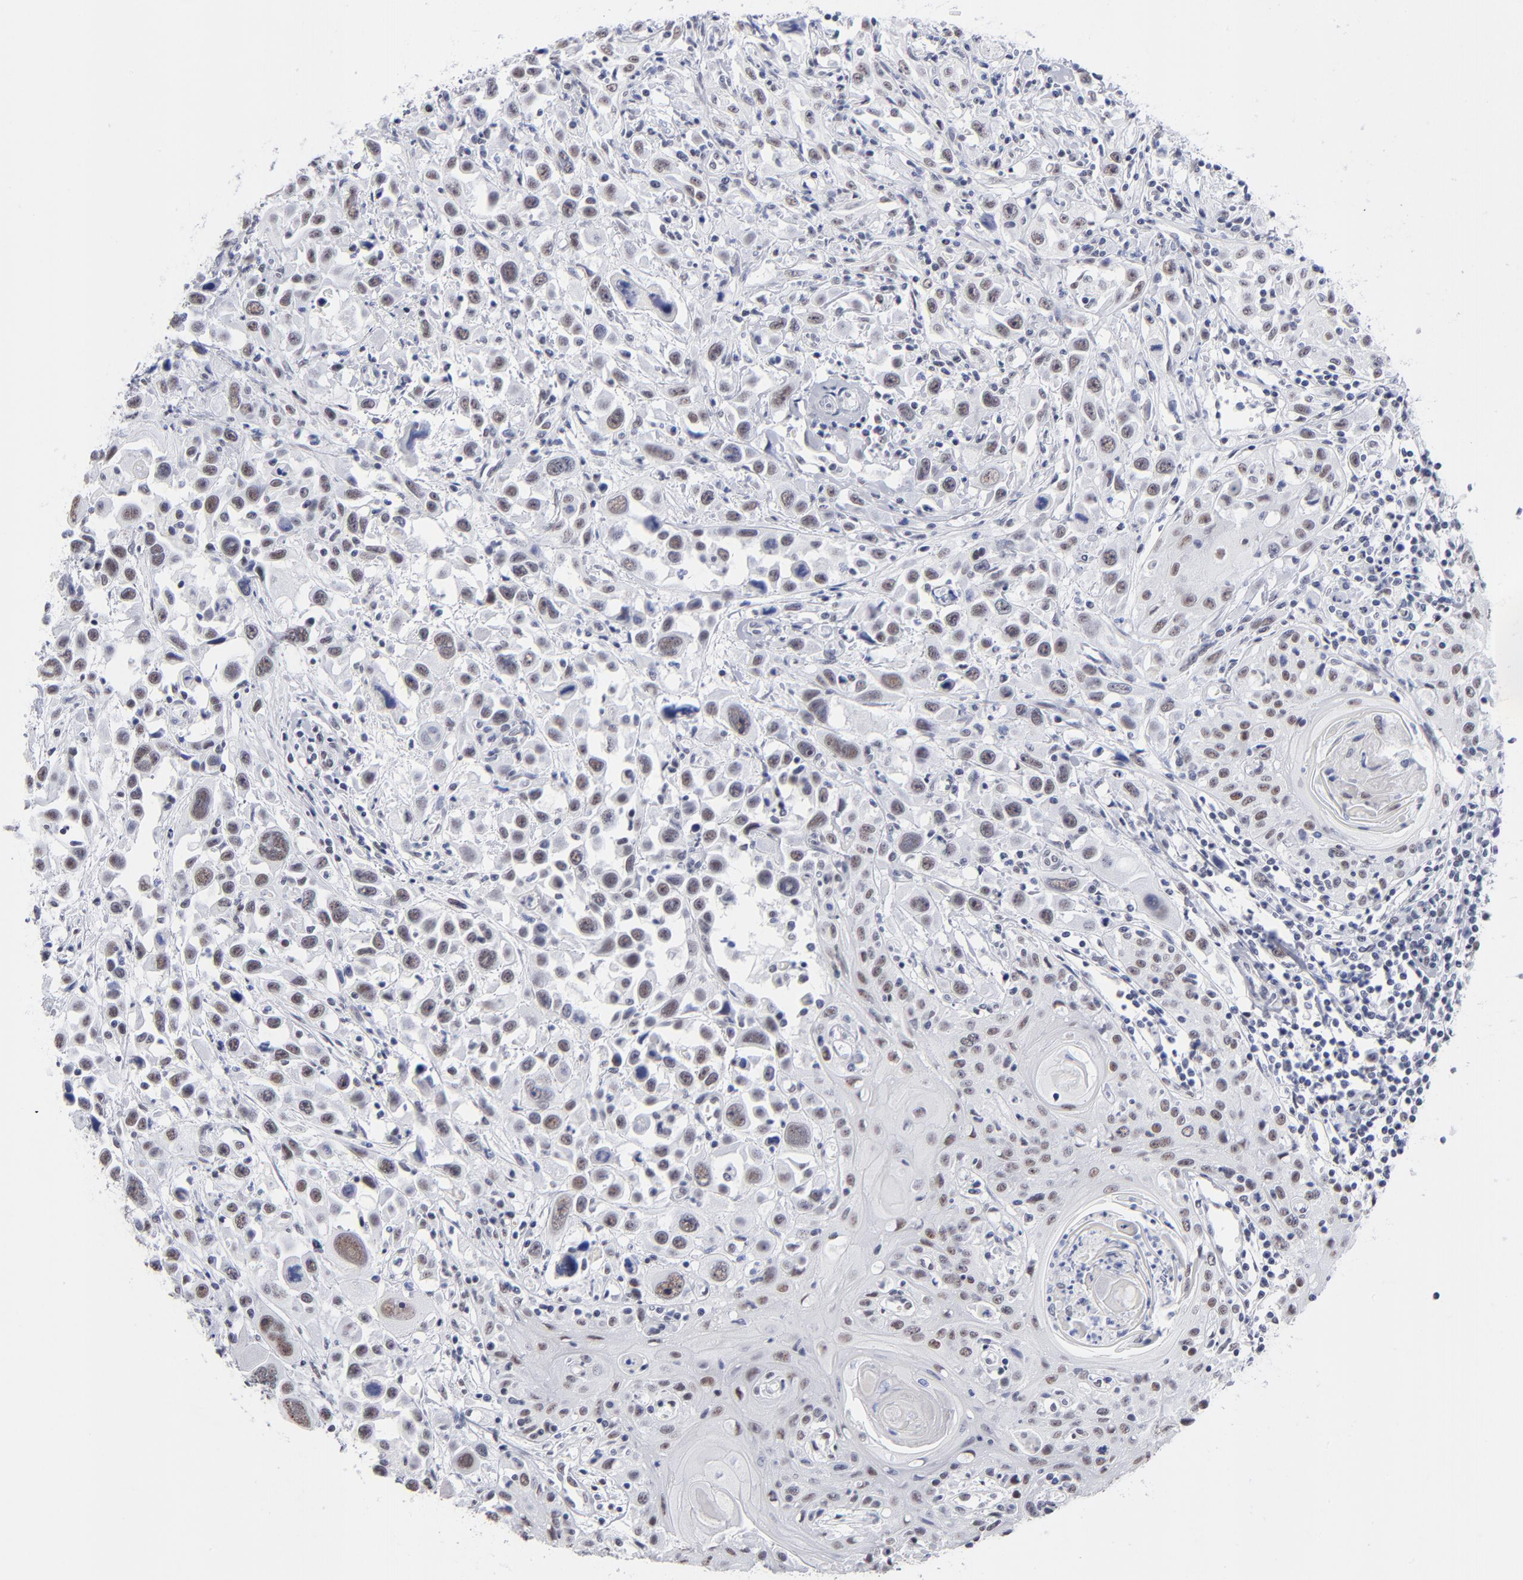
{"staining": {"intensity": "moderate", "quantity": "25%-75%", "location": "nuclear"}, "tissue": "head and neck cancer", "cell_type": "Tumor cells", "image_type": "cancer", "snomed": [{"axis": "morphology", "description": "Squamous cell carcinoma, NOS"}, {"axis": "topography", "description": "Oral tissue"}, {"axis": "topography", "description": "Head-Neck"}], "caption": "Tumor cells reveal medium levels of moderate nuclear positivity in approximately 25%-75% of cells in head and neck cancer (squamous cell carcinoma).", "gene": "SNRPB", "patient": {"sex": "female", "age": 76}}